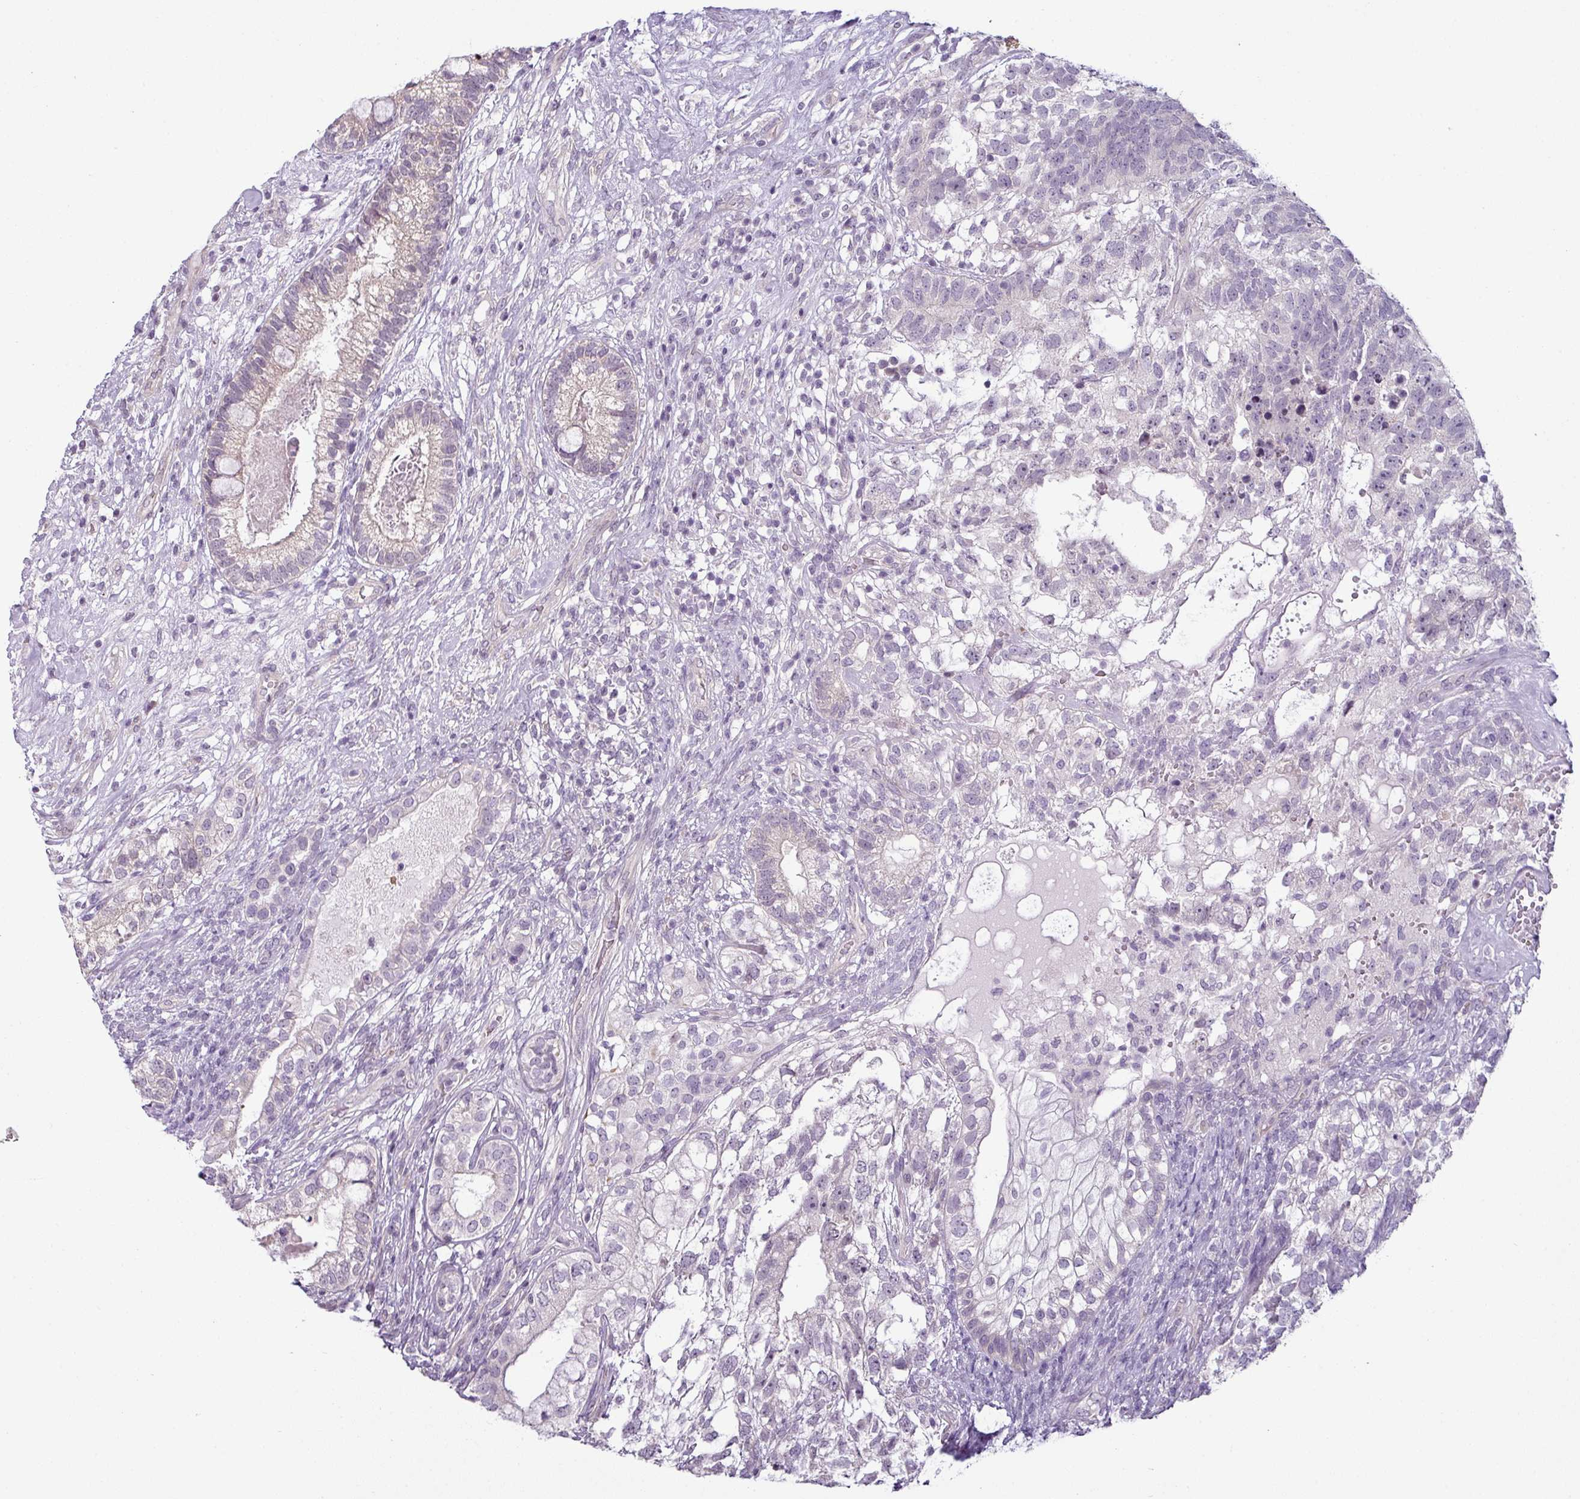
{"staining": {"intensity": "negative", "quantity": "none", "location": "none"}, "tissue": "testis cancer", "cell_type": "Tumor cells", "image_type": "cancer", "snomed": [{"axis": "morphology", "description": "Seminoma, NOS"}, {"axis": "morphology", "description": "Carcinoma, Embryonal, NOS"}, {"axis": "topography", "description": "Testis"}], "caption": "Immunohistochemical staining of human testis cancer (seminoma) exhibits no significant expression in tumor cells. Nuclei are stained in blue.", "gene": "OR52D1", "patient": {"sex": "male", "age": 41}}